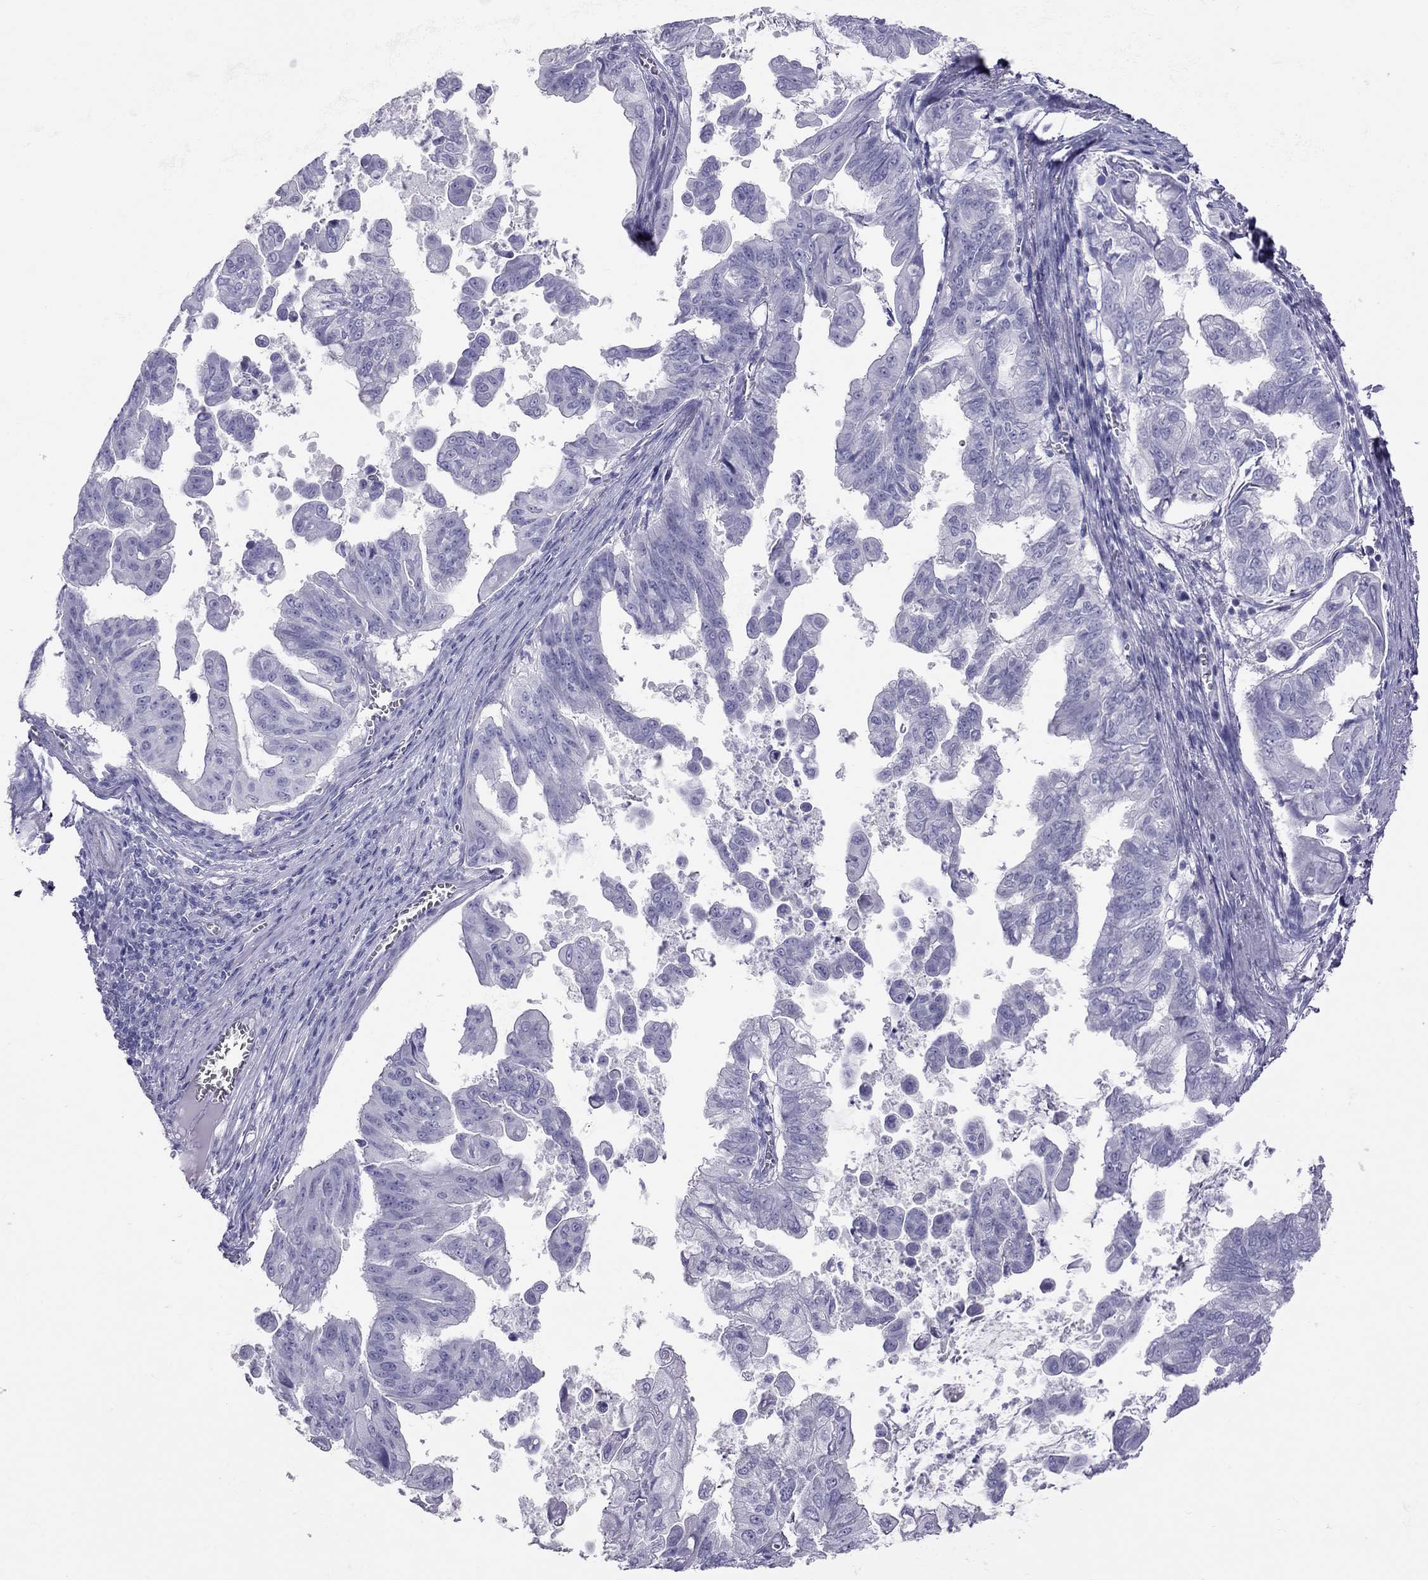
{"staining": {"intensity": "negative", "quantity": "none", "location": "none"}, "tissue": "stomach cancer", "cell_type": "Tumor cells", "image_type": "cancer", "snomed": [{"axis": "morphology", "description": "Adenocarcinoma, NOS"}, {"axis": "topography", "description": "Stomach, upper"}], "caption": "Tumor cells are negative for protein expression in human adenocarcinoma (stomach). (DAB (3,3'-diaminobenzidine) IHC, high magnification).", "gene": "PSMB11", "patient": {"sex": "male", "age": 80}}